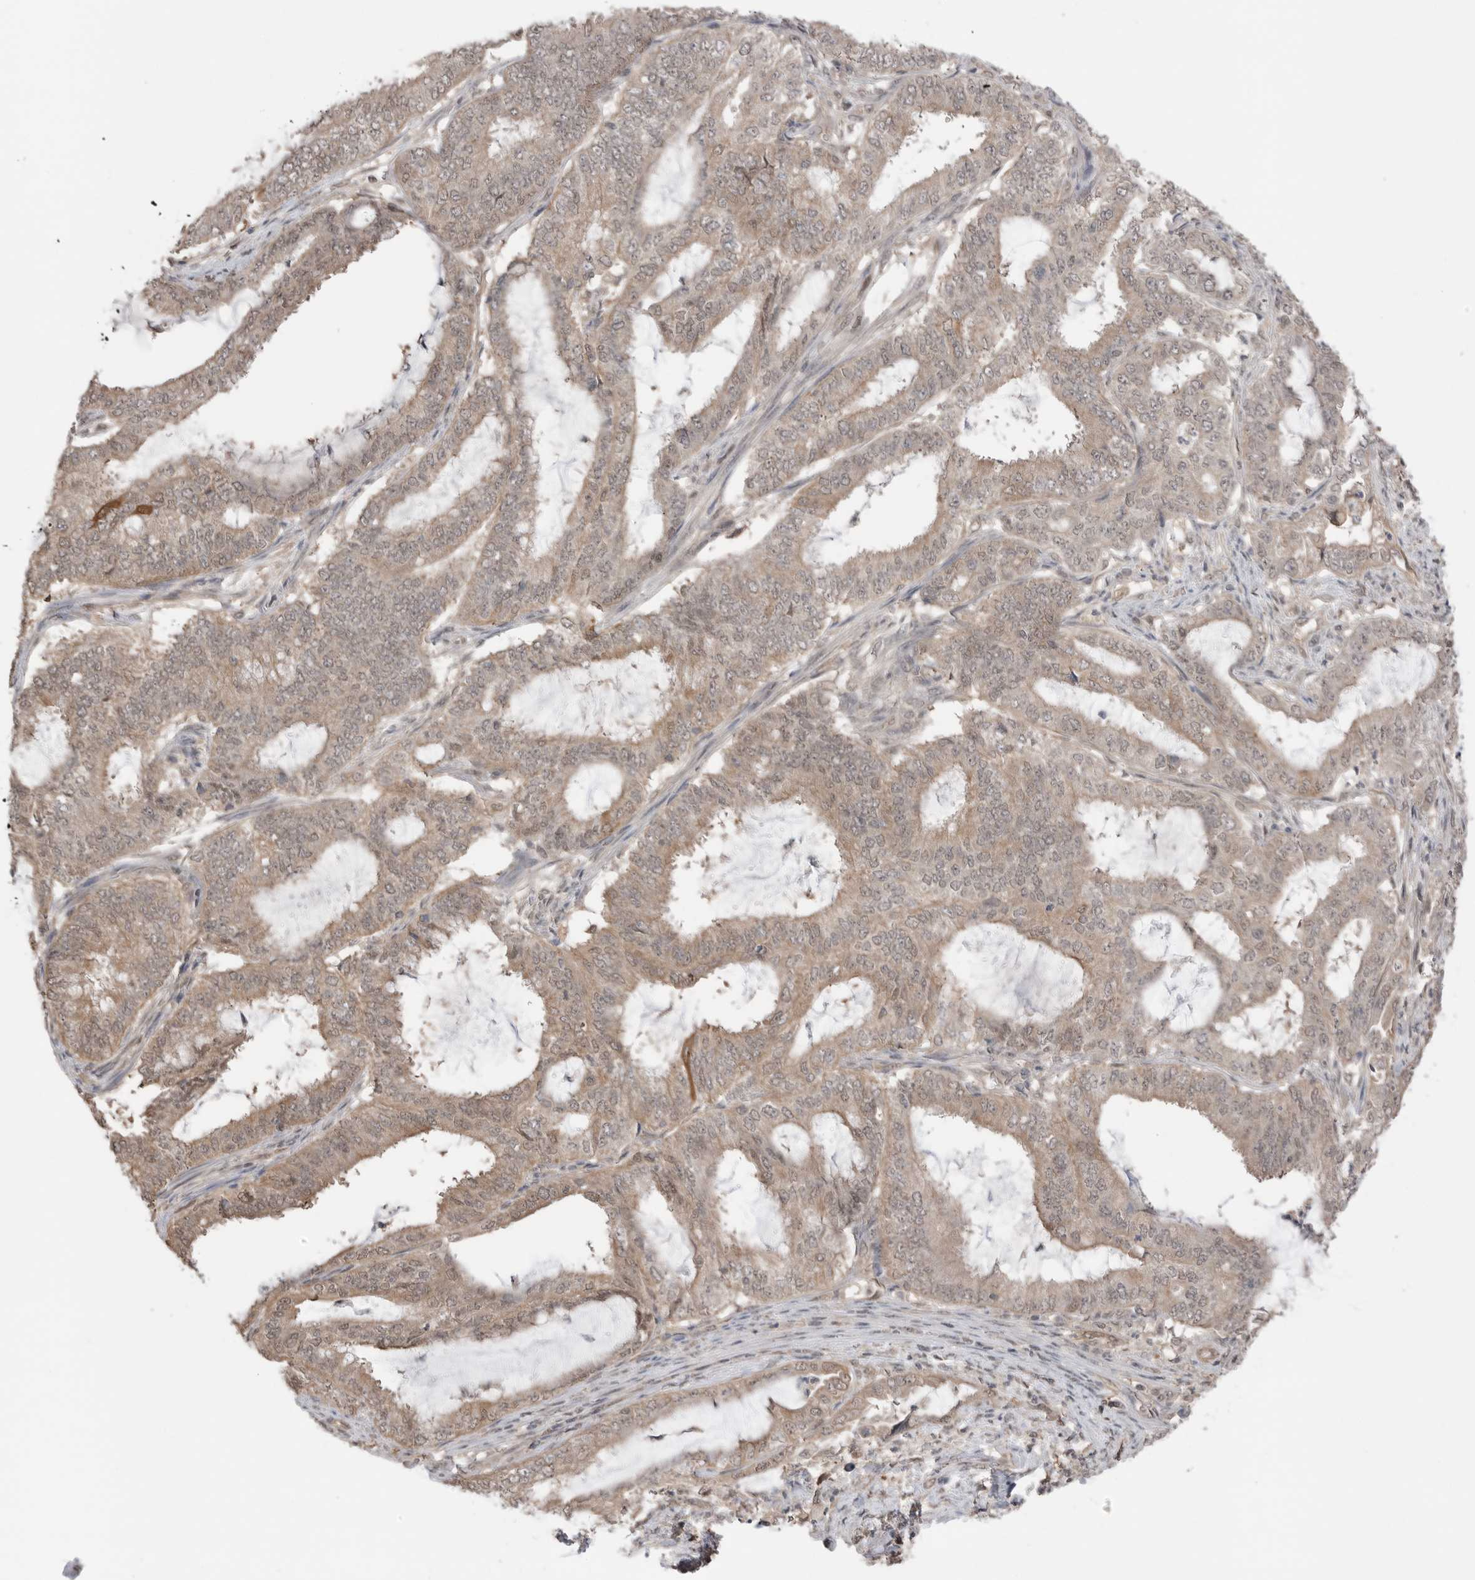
{"staining": {"intensity": "weak", "quantity": ">75%", "location": "cytoplasmic/membranous,nuclear"}, "tissue": "endometrial cancer", "cell_type": "Tumor cells", "image_type": "cancer", "snomed": [{"axis": "morphology", "description": "Adenocarcinoma, NOS"}, {"axis": "topography", "description": "Endometrium"}], "caption": "Endometrial cancer stained for a protein (brown) demonstrates weak cytoplasmic/membranous and nuclear positive positivity in approximately >75% of tumor cells.", "gene": "PEAK1", "patient": {"sex": "female", "age": 51}}